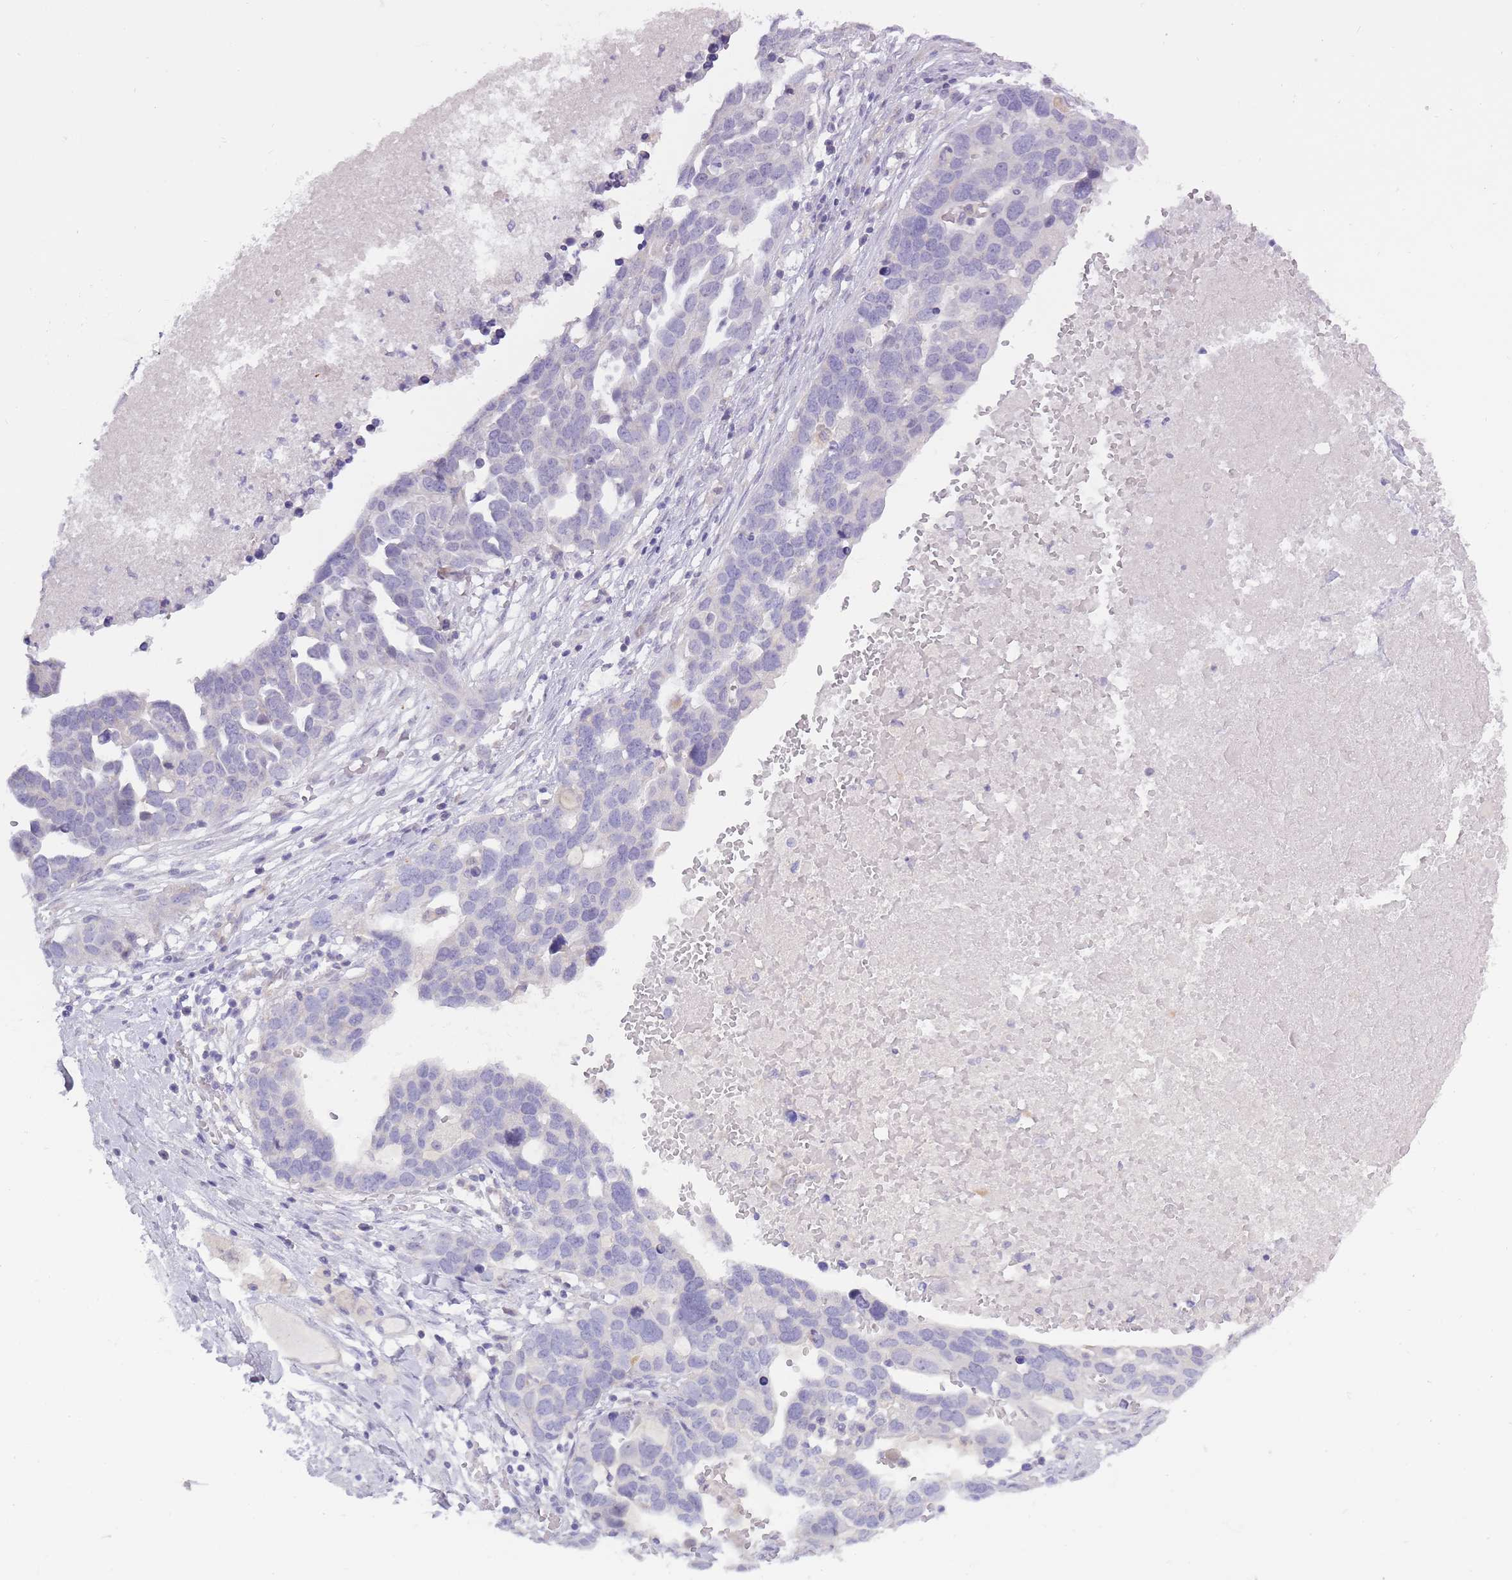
{"staining": {"intensity": "negative", "quantity": "none", "location": "none"}, "tissue": "ovarian cancer", "cell_type": "Tumor cells", "image_type": "cancer", "snomed": [{"axis": "morphology", "description": "Cystadenocarcinoma, serous, NOS"}, {"axis": "topography", "description": "Ovary"}], "caption": "Ovarian serous cystadenocarcinoma stained for a protein using IHC shows no staining tumor cells.", "gene": "BDKRB2", "patient": {"sex": "female", "age": 54}}